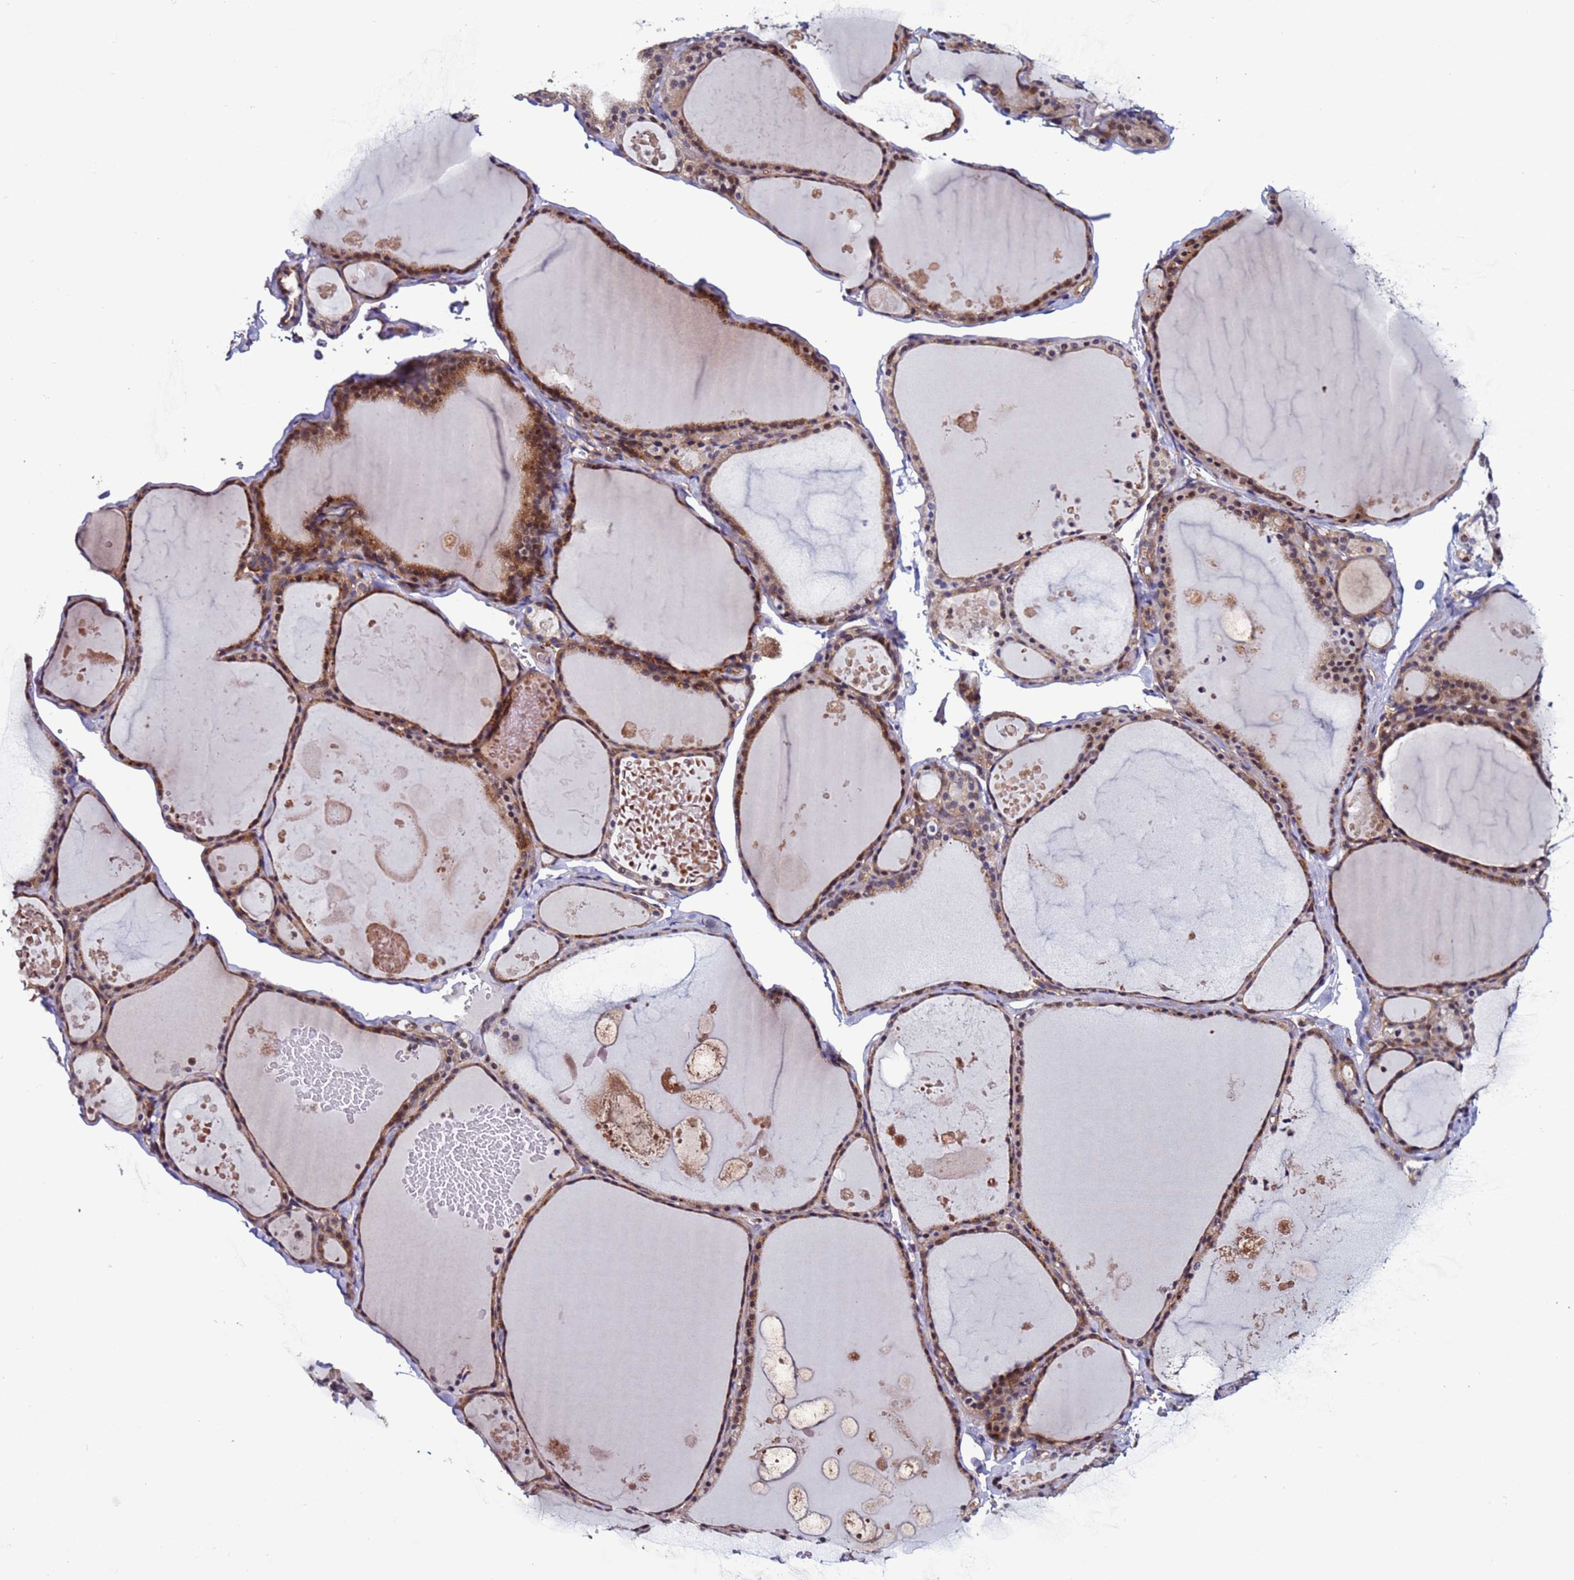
{"staining": {"intensity": "moderate", "quantity": ">75%", "location": "cytoplasmic/membranous"}, "tissue": "thyroid gland", "cell_type": "Glandular cells", "image_type": "normal", "snomed": [{"axis": "morphology", "description": "Normal tissue, NOS"}, {"axis": "topography", "description": "Thyroid gland"}], "caption": "Protein analysis of unremarkable thyroid gland exhibits moderate cytoplasmic/membranous expression in about >75% of glandular cells.", "gene": "GAREM1", "patient": {"sex": "male", "age": 56}}